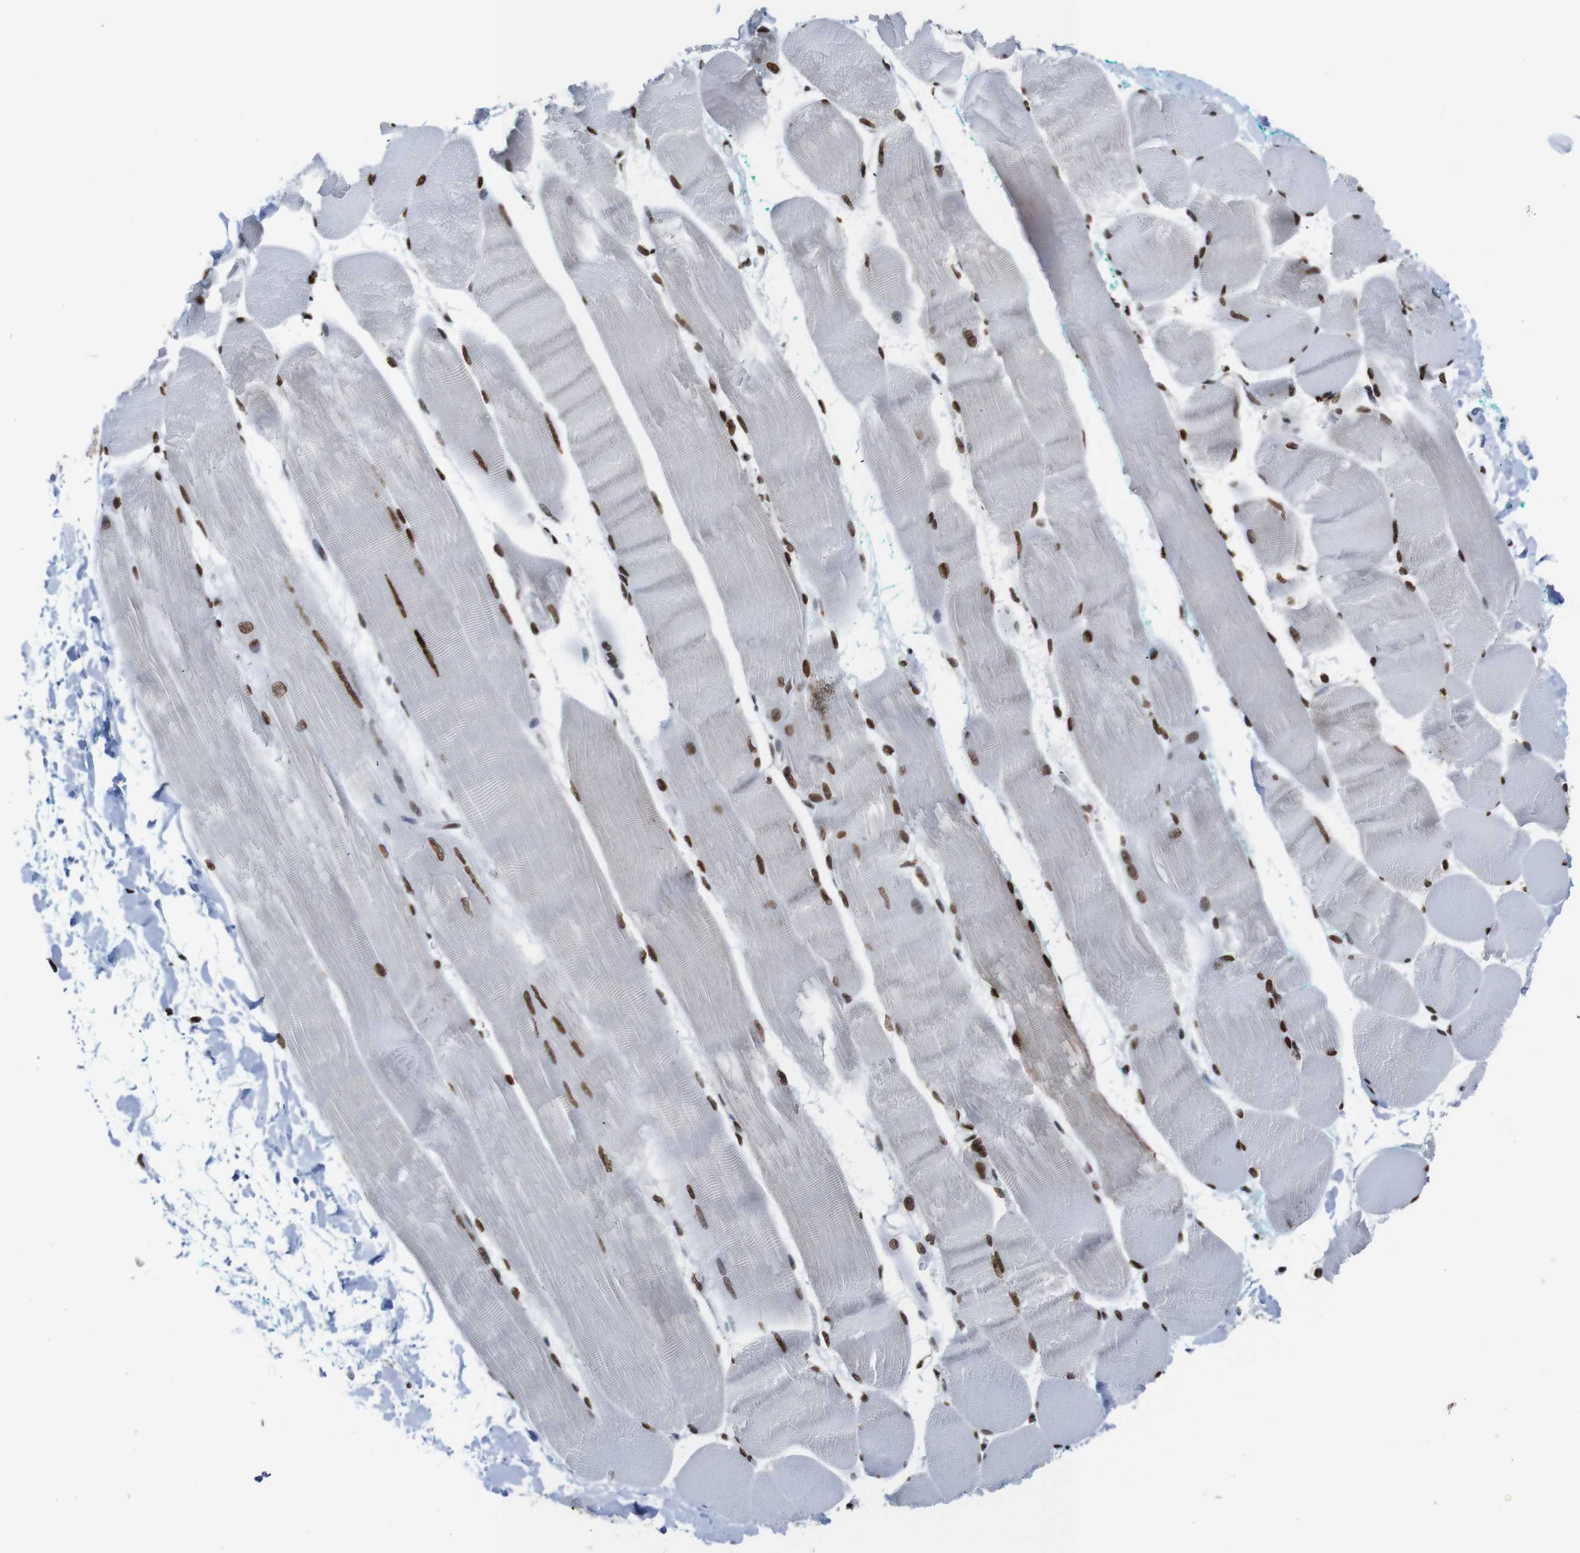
{"staining": {"intensity": "strong", "quantity": ">75%", "location": "nuclear"}, "tissue": "skeletal muscle", "cell_type": "Myocytes", "image_type": "normal", "snomed": [{"axis": "morphology", "description": "Normal tissue, NOS"}, {"axis": "morphology", "description": "Squamous cell carcinoma, NOS"}, {"axis": "topography", "description": "Skeletal muscle"}], "caption": "The immunohistochemical stain shows strong nuclear positivity in myocytes of normal skeletal muscle.", "gene": "ROMO1", "patient": {"sex": "male", "age": 51}}